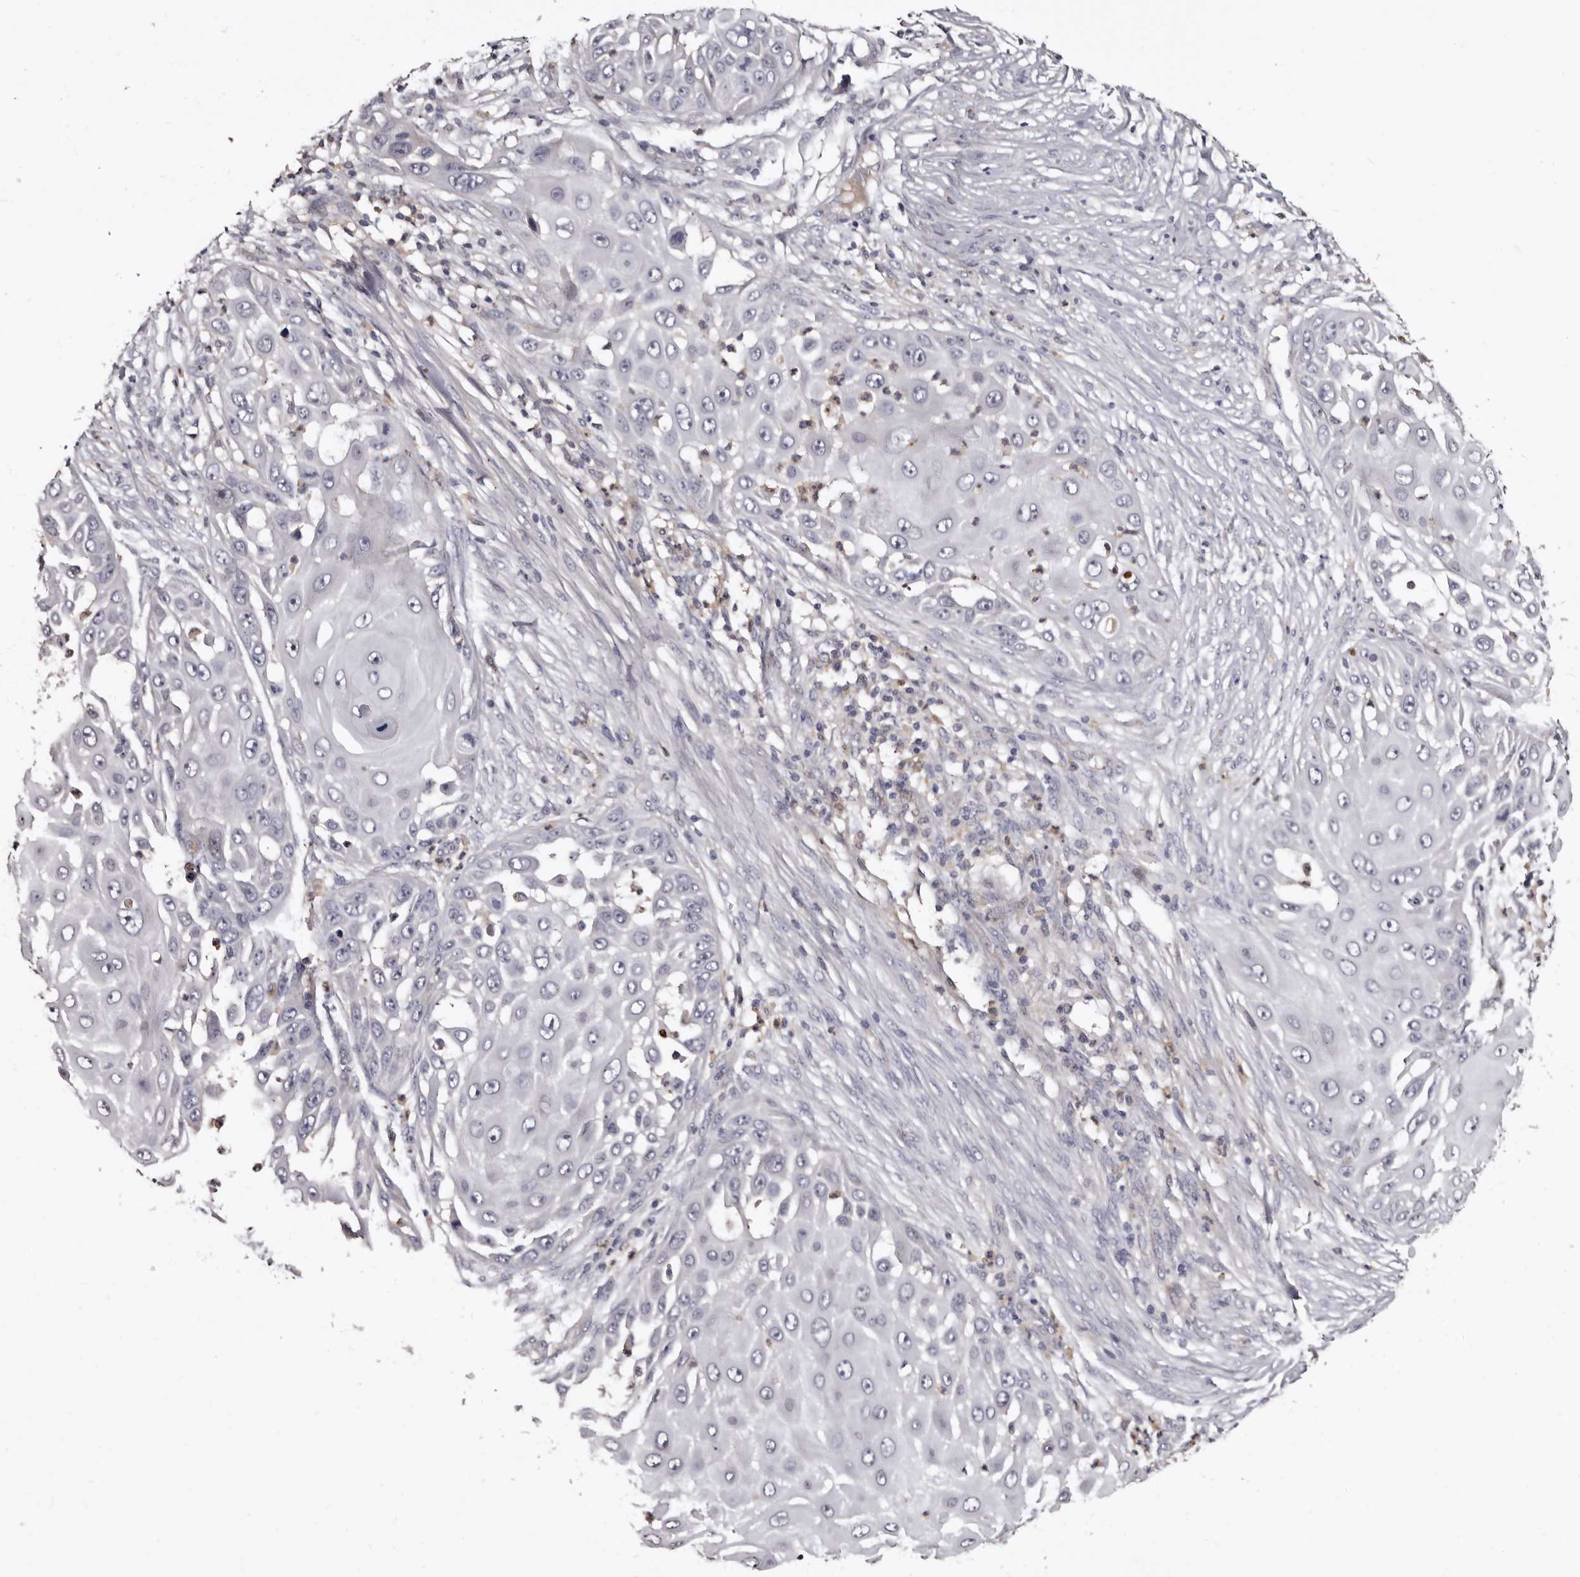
{"staining": {"intensity": "negative", "quantity": "none", "location": "none"}, "tissue": "skin cancer", "cell_type": "Tumor cells", "image_type": "cancer", "snomed": [{"axis": "morphology", "description": "Squamous cell carcinoma, NOS"}, {"axis": "topography", "description": "Skin"}], "caption": "Immunohistochemical staining of human skin squamous cell carcinoma shows no significant expression in tumor cells.", "gene": "SLC10A4", "patient": {"sex": "female", "age": 44}}